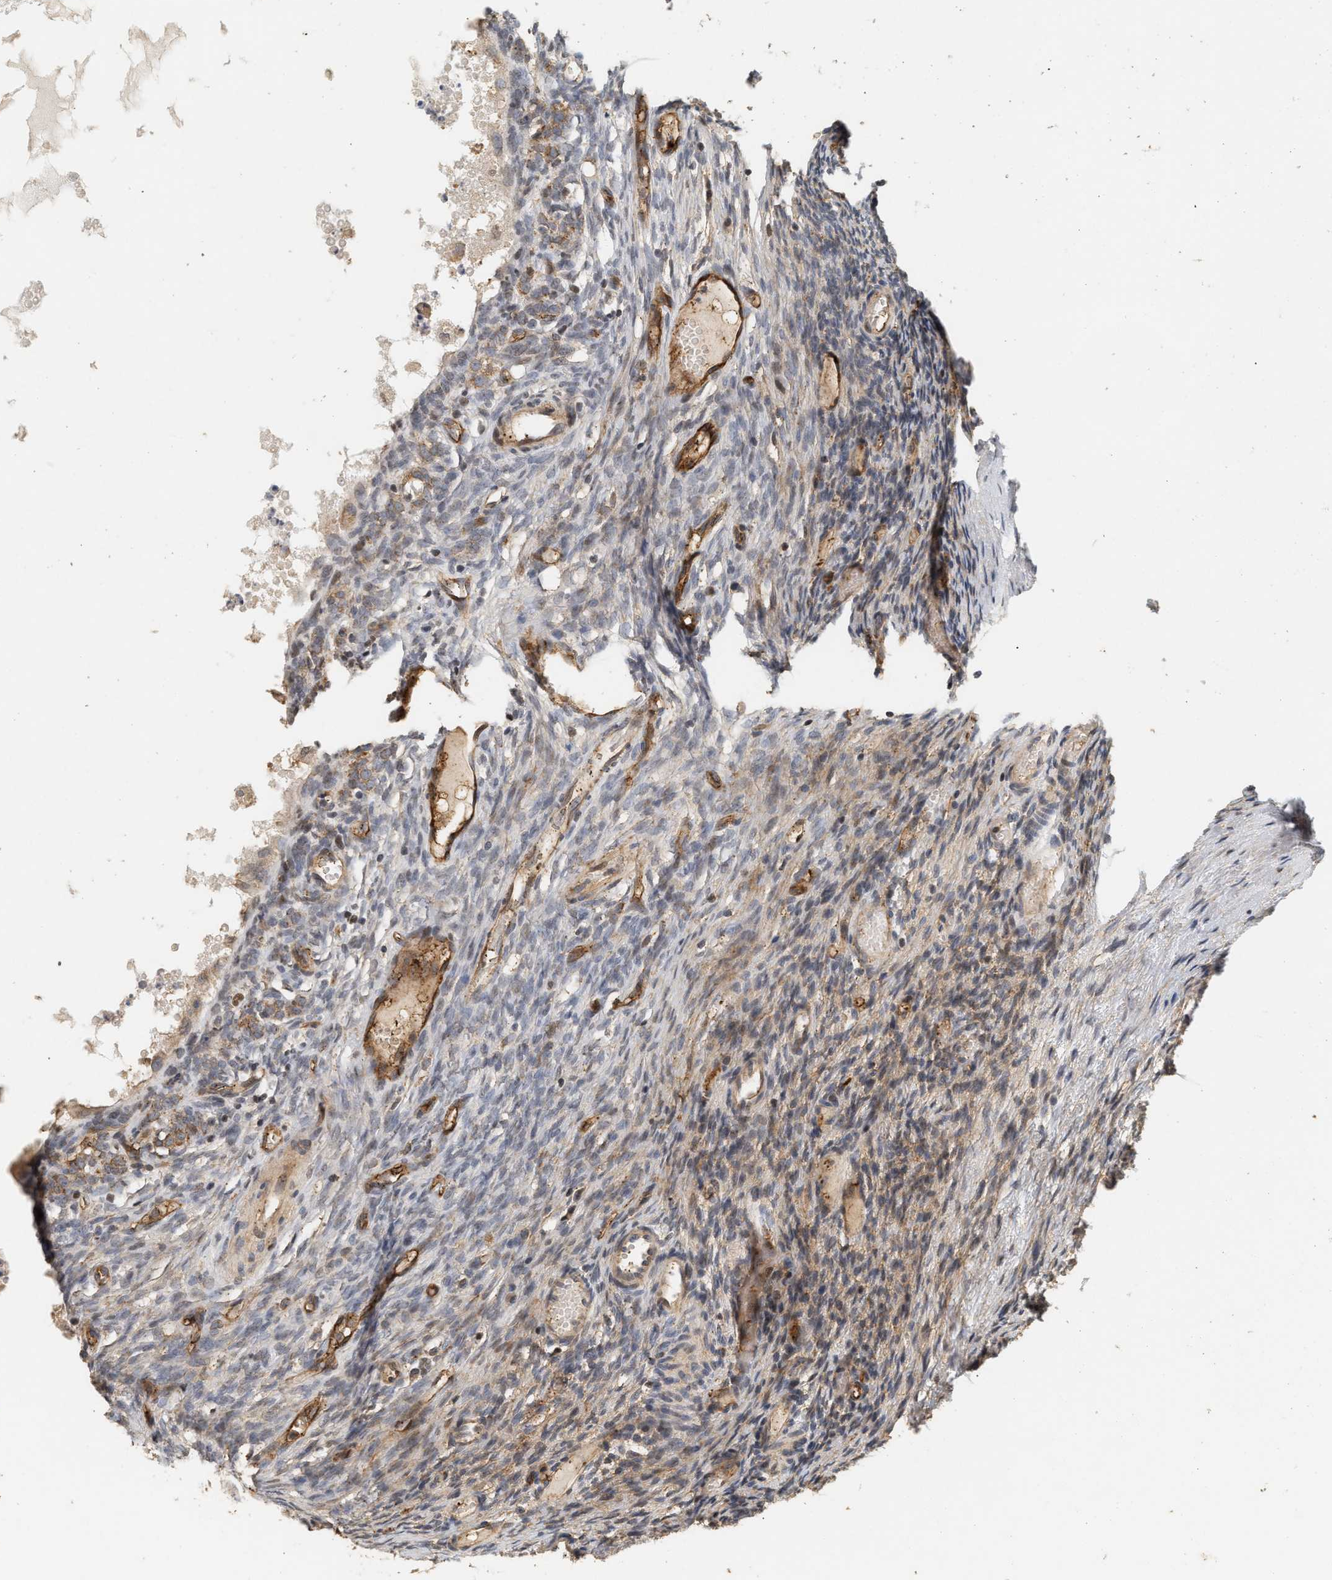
{"staining": {"intensity": "moderate", "quantity": "<25%", "location": "cytoplasmic/membranous"}, "tissue": "ovary", "cell_type": "Follicle cells", "image_type": "normal", "snomed": [{"axis": "morphology", "description": "Normal tissue, NOS"}, {"axis": "topography", "description": "Ovary"}], "caption": "Follicle cells show low levels of moderate cytoplasmic/membranous staining in about <25% of cells in unremarkable ovary.", "gene": "PLXND1", "patient": {"sex": "female", "age": 35}}